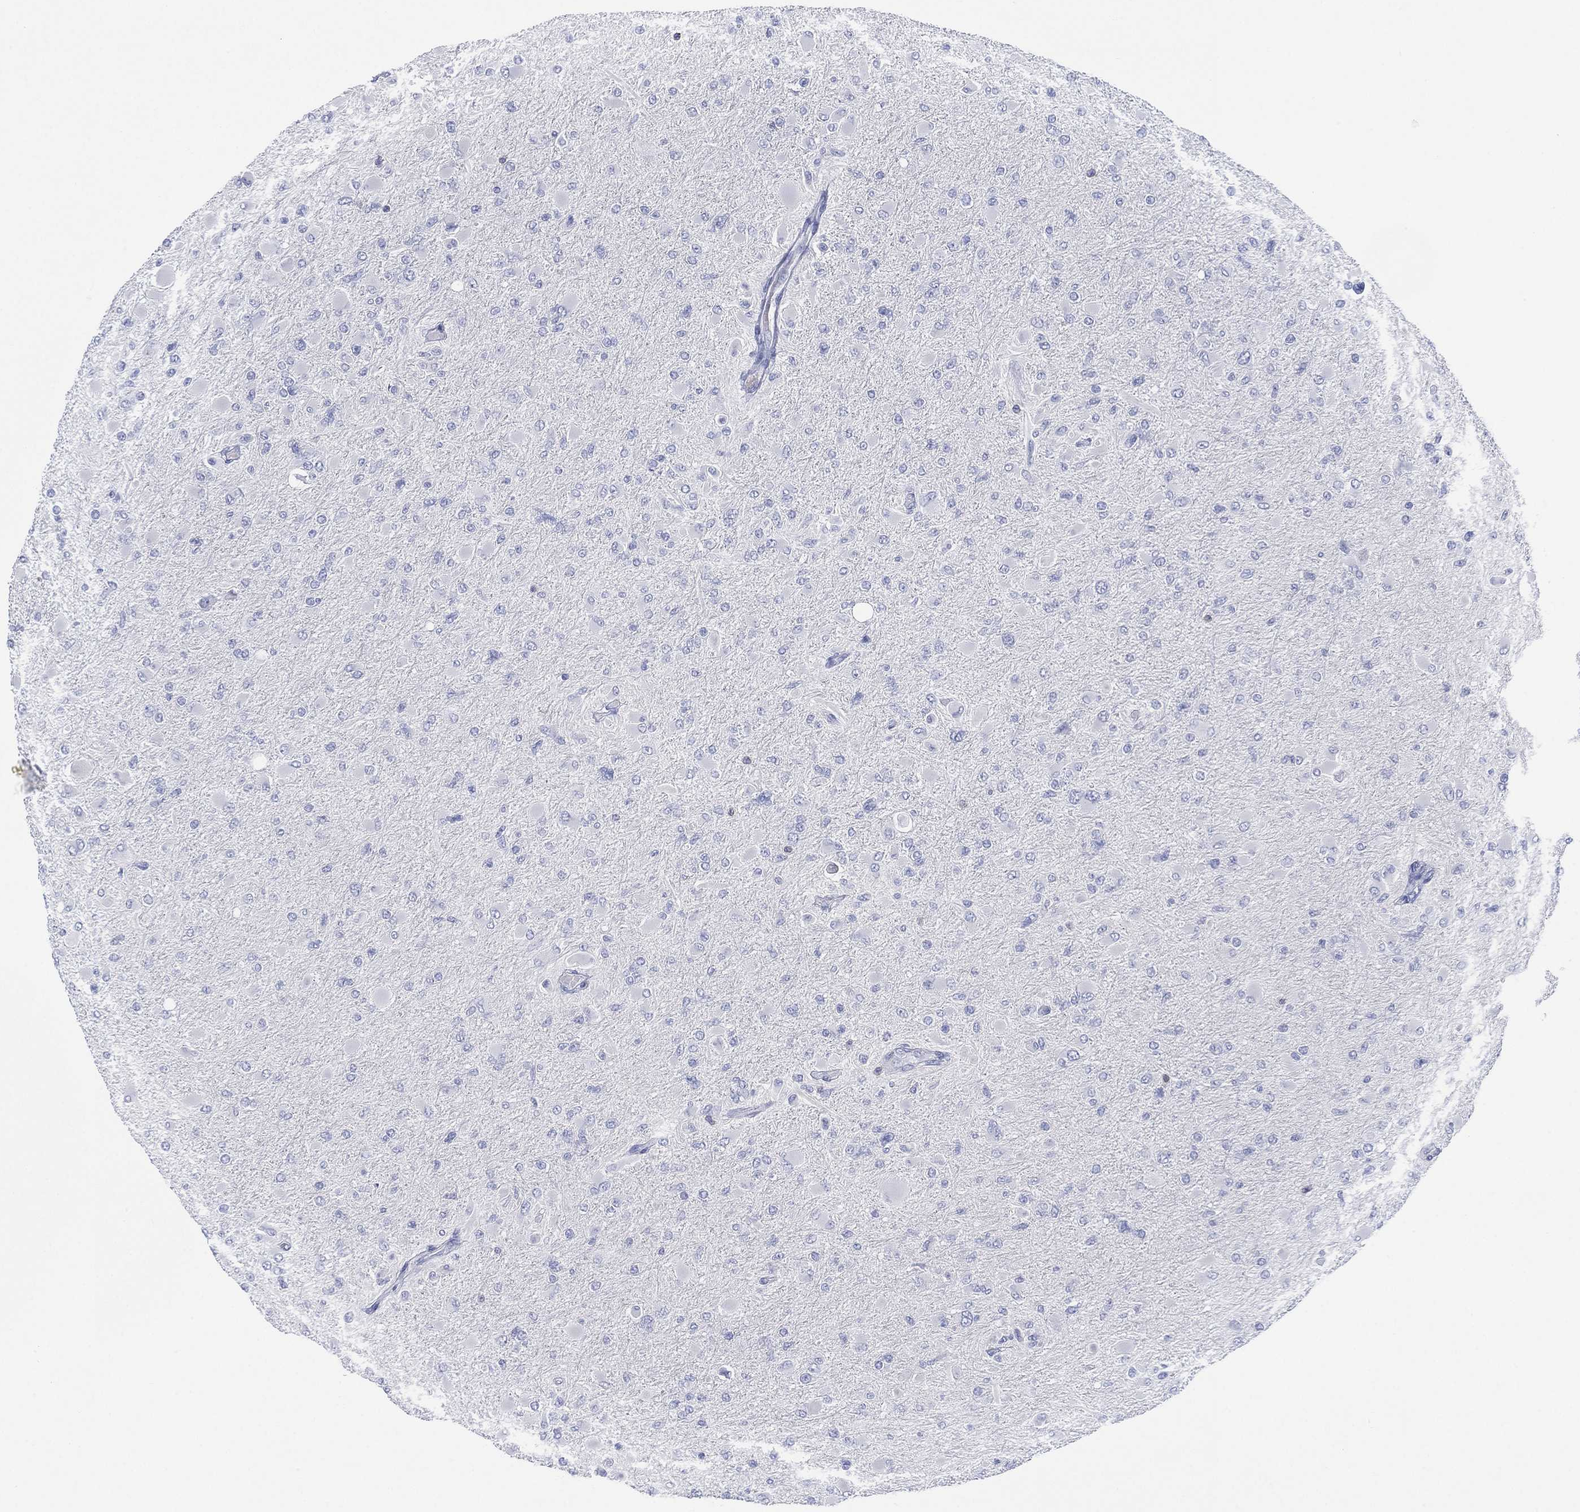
{"staining": {"intensity": "negative", "quantity": "none", "location": "none"}, "tissue": "glioma", "cell_type": "Tumor cells", "image_type": "cancer", "snomed": [{"axis": "morphology", "description": "Glioma, malignant, High grade"}, {"axis": "topography", "description": "Cerebral cortex"}], "caption": "A high-resolution image shows immunohistochemistry (IHC) staining of glioma, which reveals no significant staining in tumor cells. (Immunohistochemistry (ihc), brightfield microscopy, high magnification).", "gene": "SEPTIN1", "patient": {"sex": "female", "age": 36}}